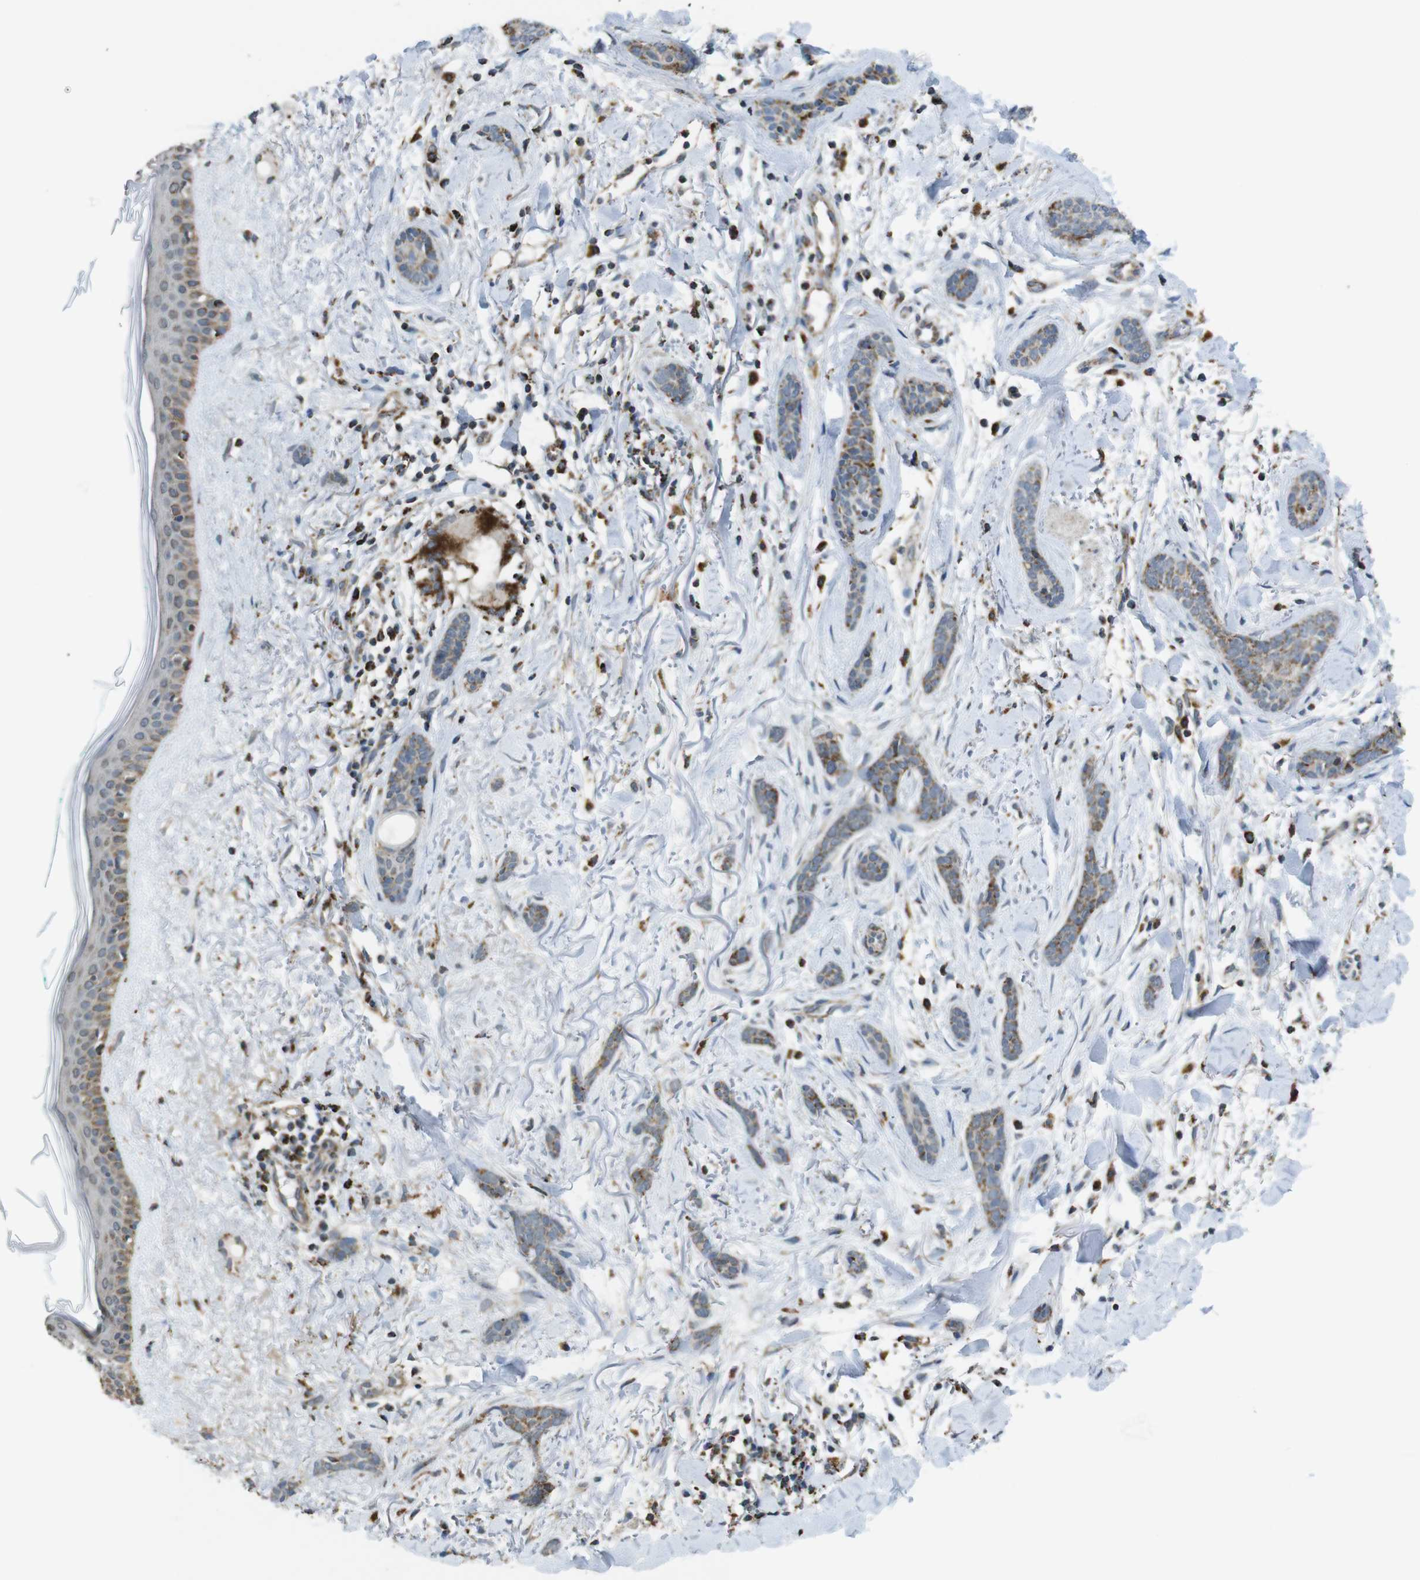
{"staining": {"intensity": "weak", "quantity": "25%-75%", "location": "cytoplasmic/membranous"}, "tissue": "skin cancer", "cell_type": "Tumor cells", "image_type": "cancer", "snomed": [{"axis": "morphology", "description": "Basal cell carcinoma"}, {"axis": "morphology", "description": "Adnexal tumor, benign"}, {"axis": "topography", "description": "Skin"}], "caption": "Brown immunohistochemical staining in skin benign adnexal tumor displays weak cytoplasmic/membranous expression in about 25%-75% of tumor cells.", "gene": "CALHM2", "patient": {"sex": "female", "age": 42}}